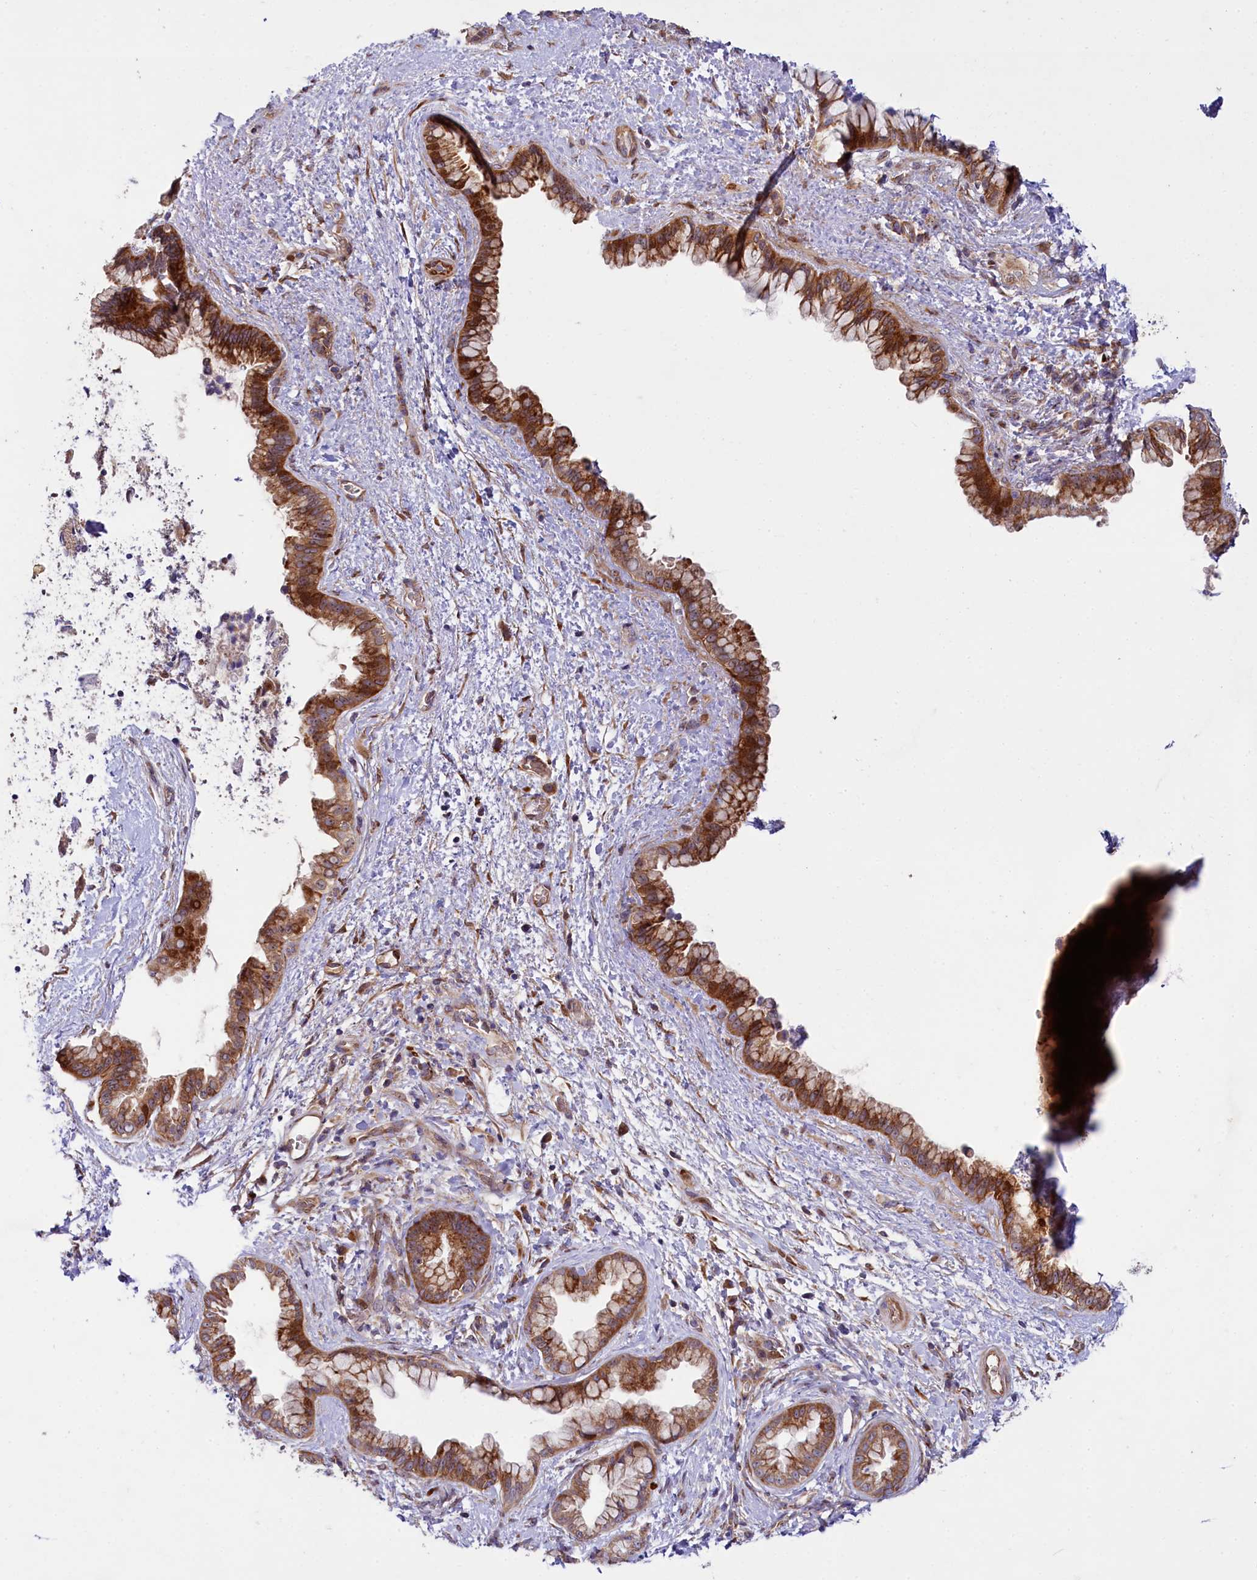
{"staining": {"intensity": "strong", "quantity": ">75%", "location": "cytoplasmic/membranous"}, "tissue": "pancreatic cancer", "cell_type": "Tumor cells", "image_type": "cancer", "snomed": [{"axis": "morphology", "description": "Adenocarcinoma, NOS"}, {"axis": "topography", "description": "Pancreas"}], "caption": "High-power microscopy captured an immunohistochemistry image of pancreatic adenocarcinoma, revealing strong cytoplasmic/membranous positivity in about >75% of tumor cells.", "gene": "PDZRN3", "patient": {"sex": "female", "age": 78}}